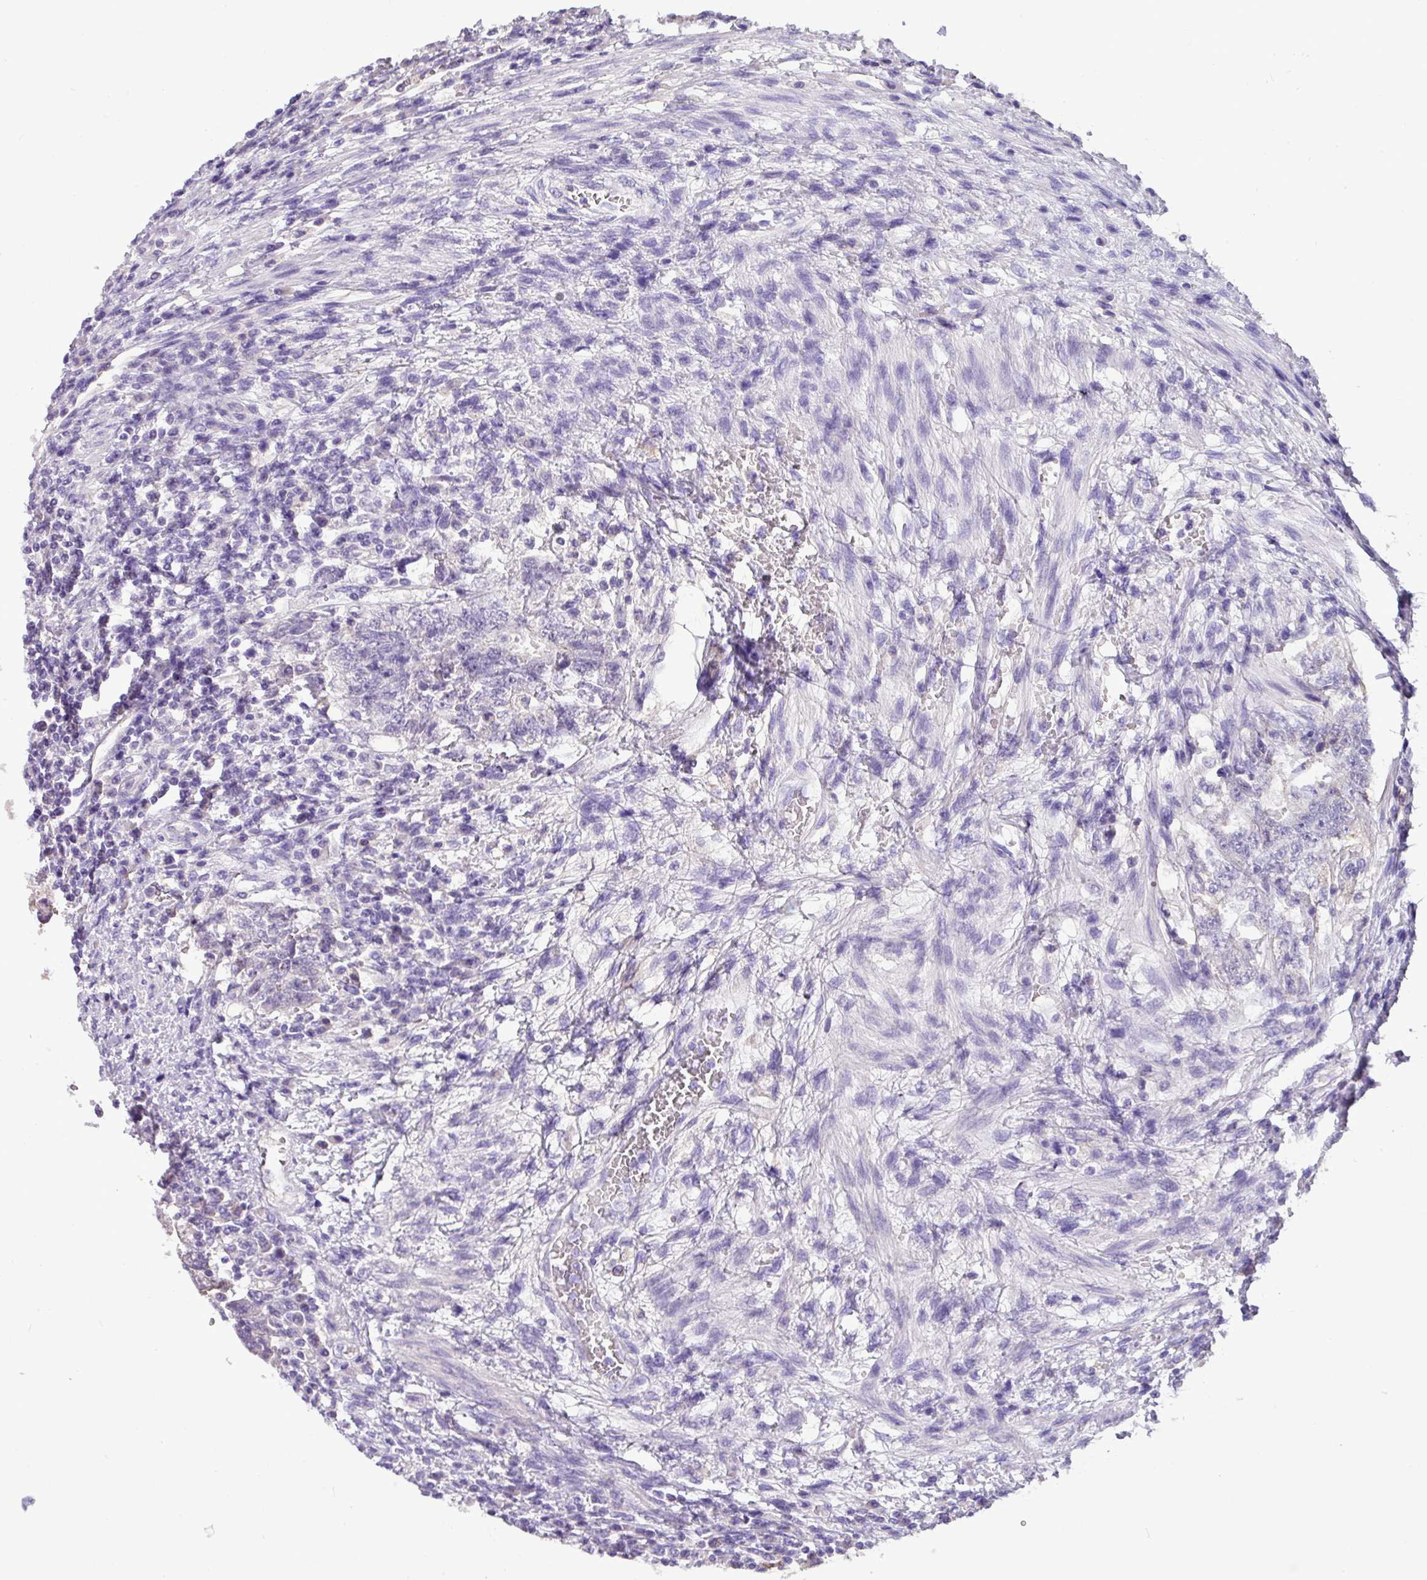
{"staining": {"intensity": "negative", "quantity": "none", "location": "none"}, "tissue": "testis cancer", "cell_type": "Tumor cells", "image_type": "cancer", "snomed": [{"axis": "morphology", "description": "Carcinoma, Embryonal, NOS"}, {"axis": "topography", "description": "Testis"}], "caption": "Testis embryonal carcinoma was stained to show a protein in brown. There is no significant positivity in tumor cells.", "gene": "EPCAM", "patient": {"sex": "male", "age": 26}}